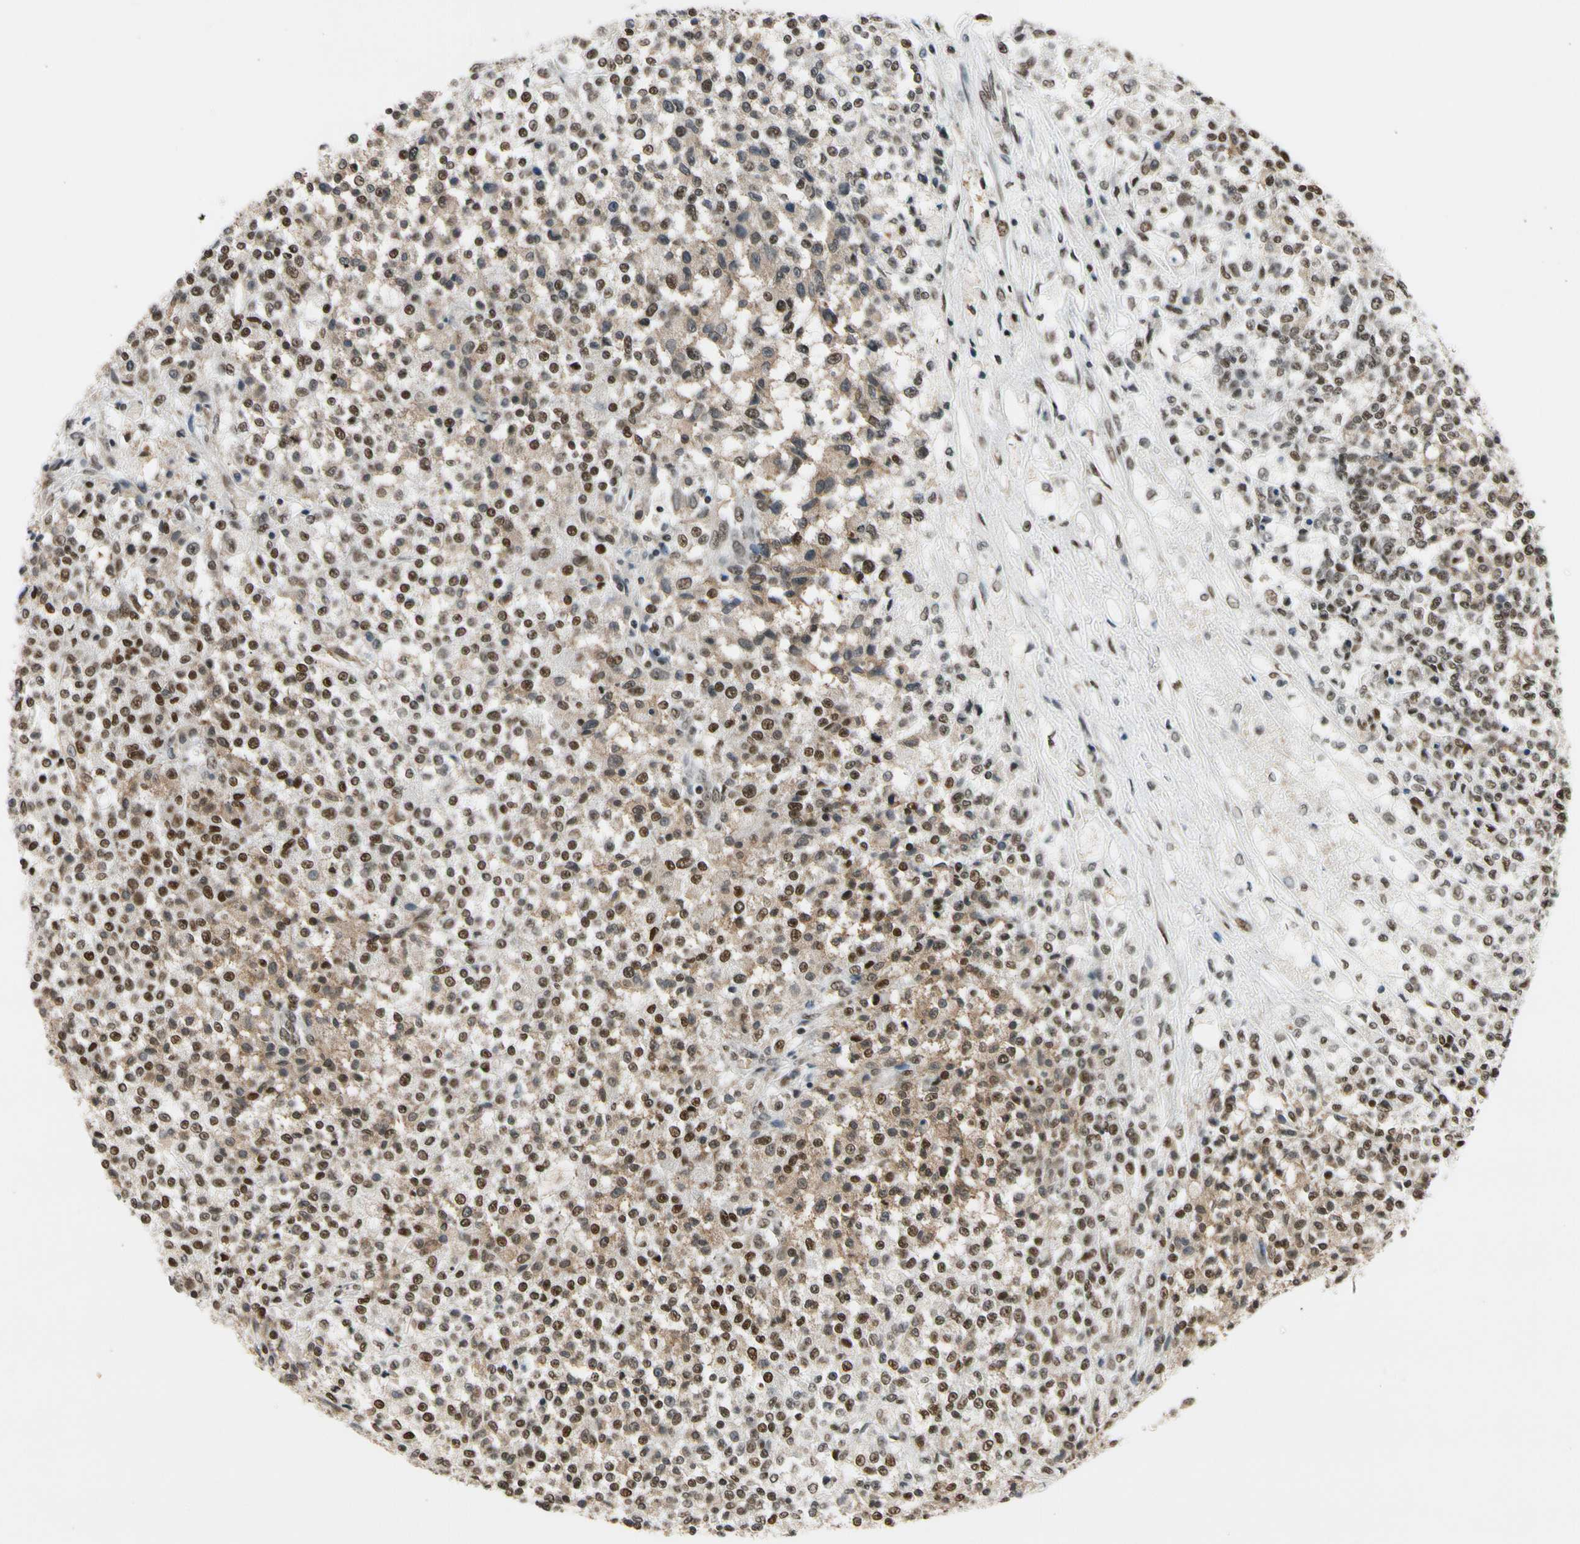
{"staining": {"intensity": "strong", "quantity": ">75%", "location": "cytoplasmic/membranous,nuclear"}, "tissue": "testis cancer", "cell_type": "Tumor cells", "image_type": "cancer", "snomed": [{"axis": "morphology", "description": "Seminoma, NOS"}, {"axis": "topography", "description": "Testis"}], "caption": "Strong cytoplasmic/membranous and nuclear protein positivity is seen in approximately >75% of tumor cells in seminoma (testis).", "gene": "RECQL", "patient": {"sex": "male", "age": 59}}